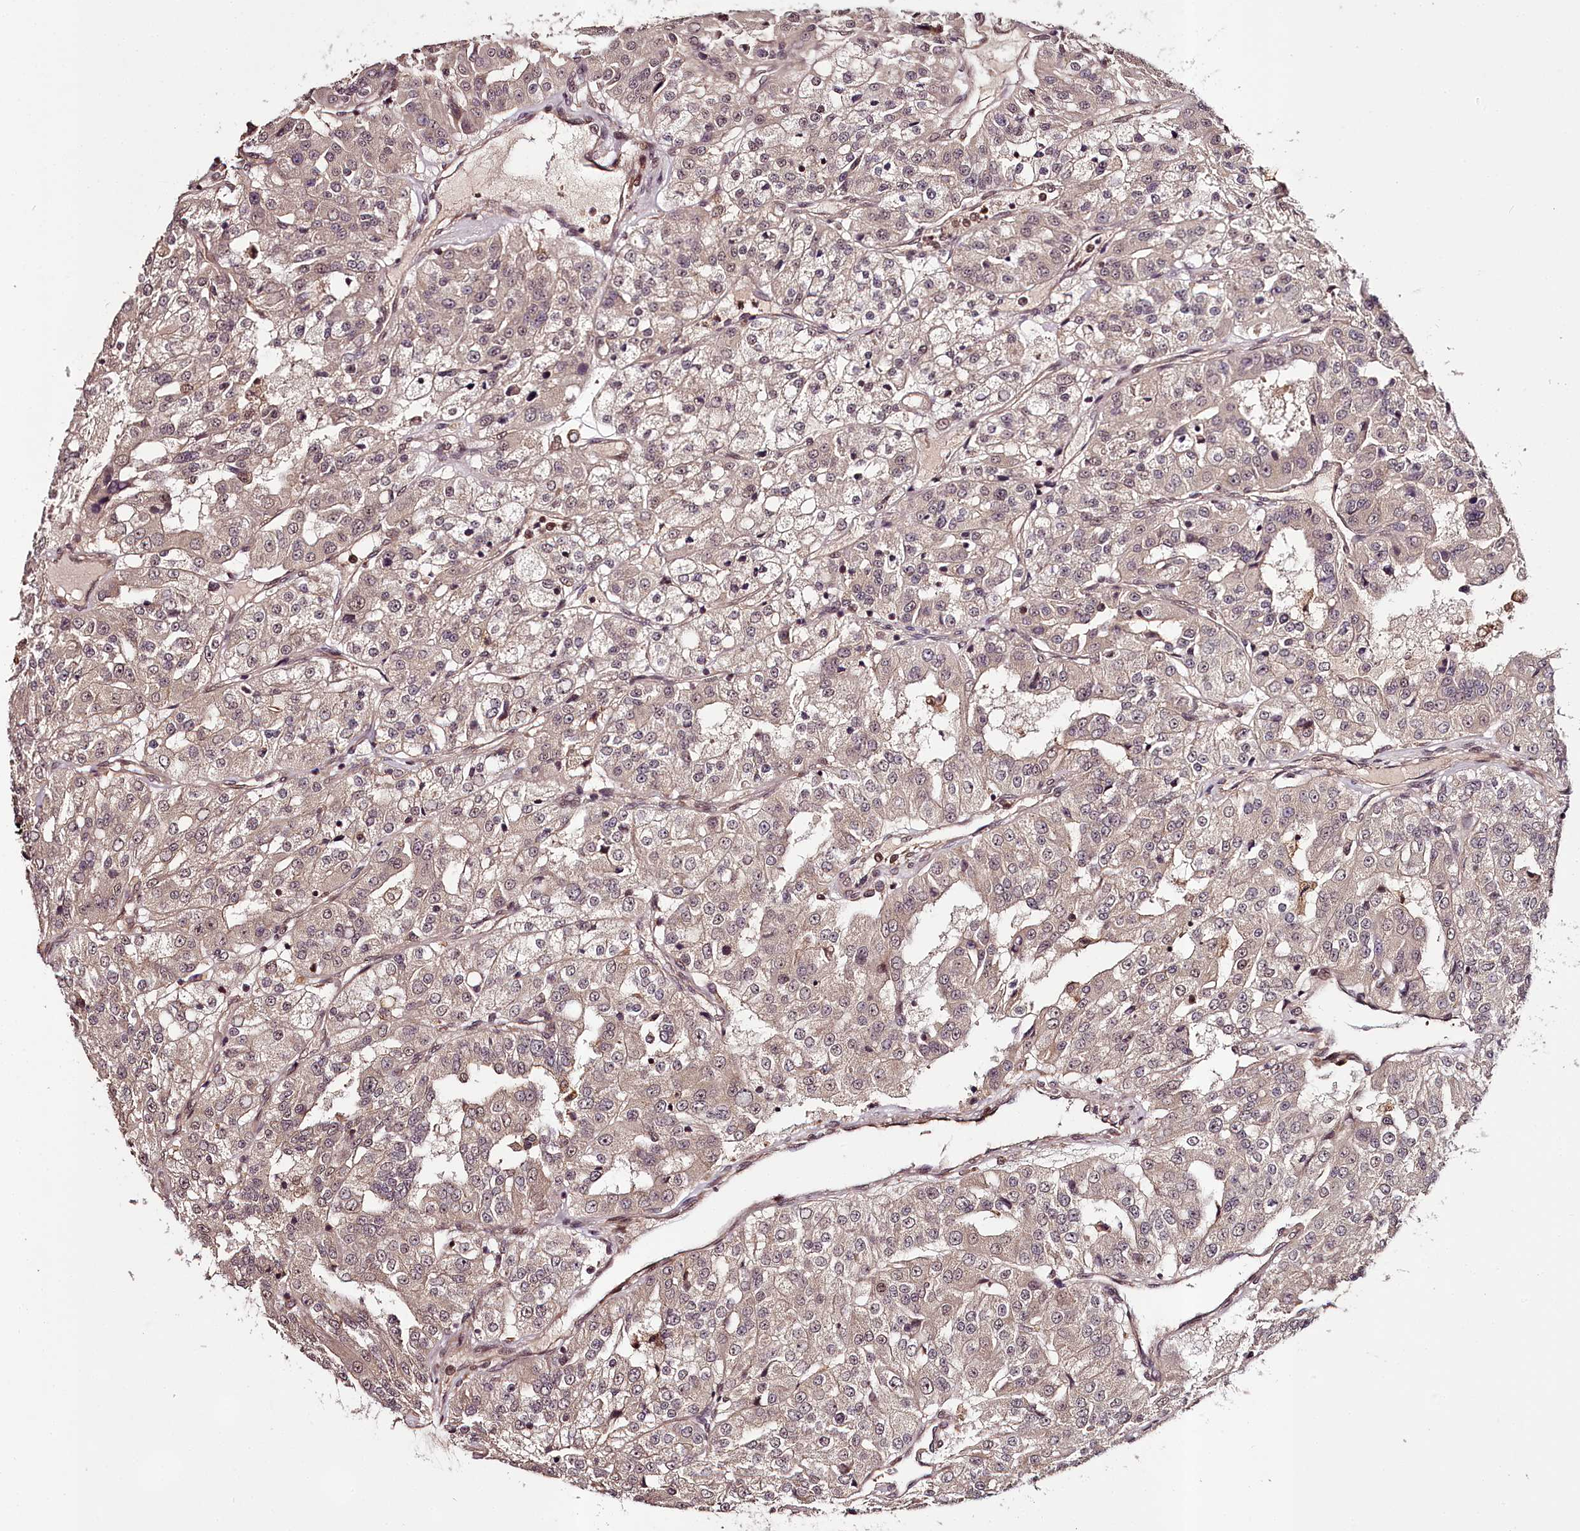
{"staining": {"intensity": "moderate", "quantity": "<25%", "location": "nuclear"}, "tissue": "renal cancer", "cell_type": "Tumor cells", "image_type": "cancer", "snomed": [{"axis": "morphology", "description": "Adenocarcinoma, NOS"}, {"axis": "topography", "description": "Kidney"}], "caption": "Tumor cells demonstrate moderate nuclear expression in about <25% of cells in adenocarcinoma (renal).", "gene": "MAML3", "patient": {"sex": "female", "age": 63}}